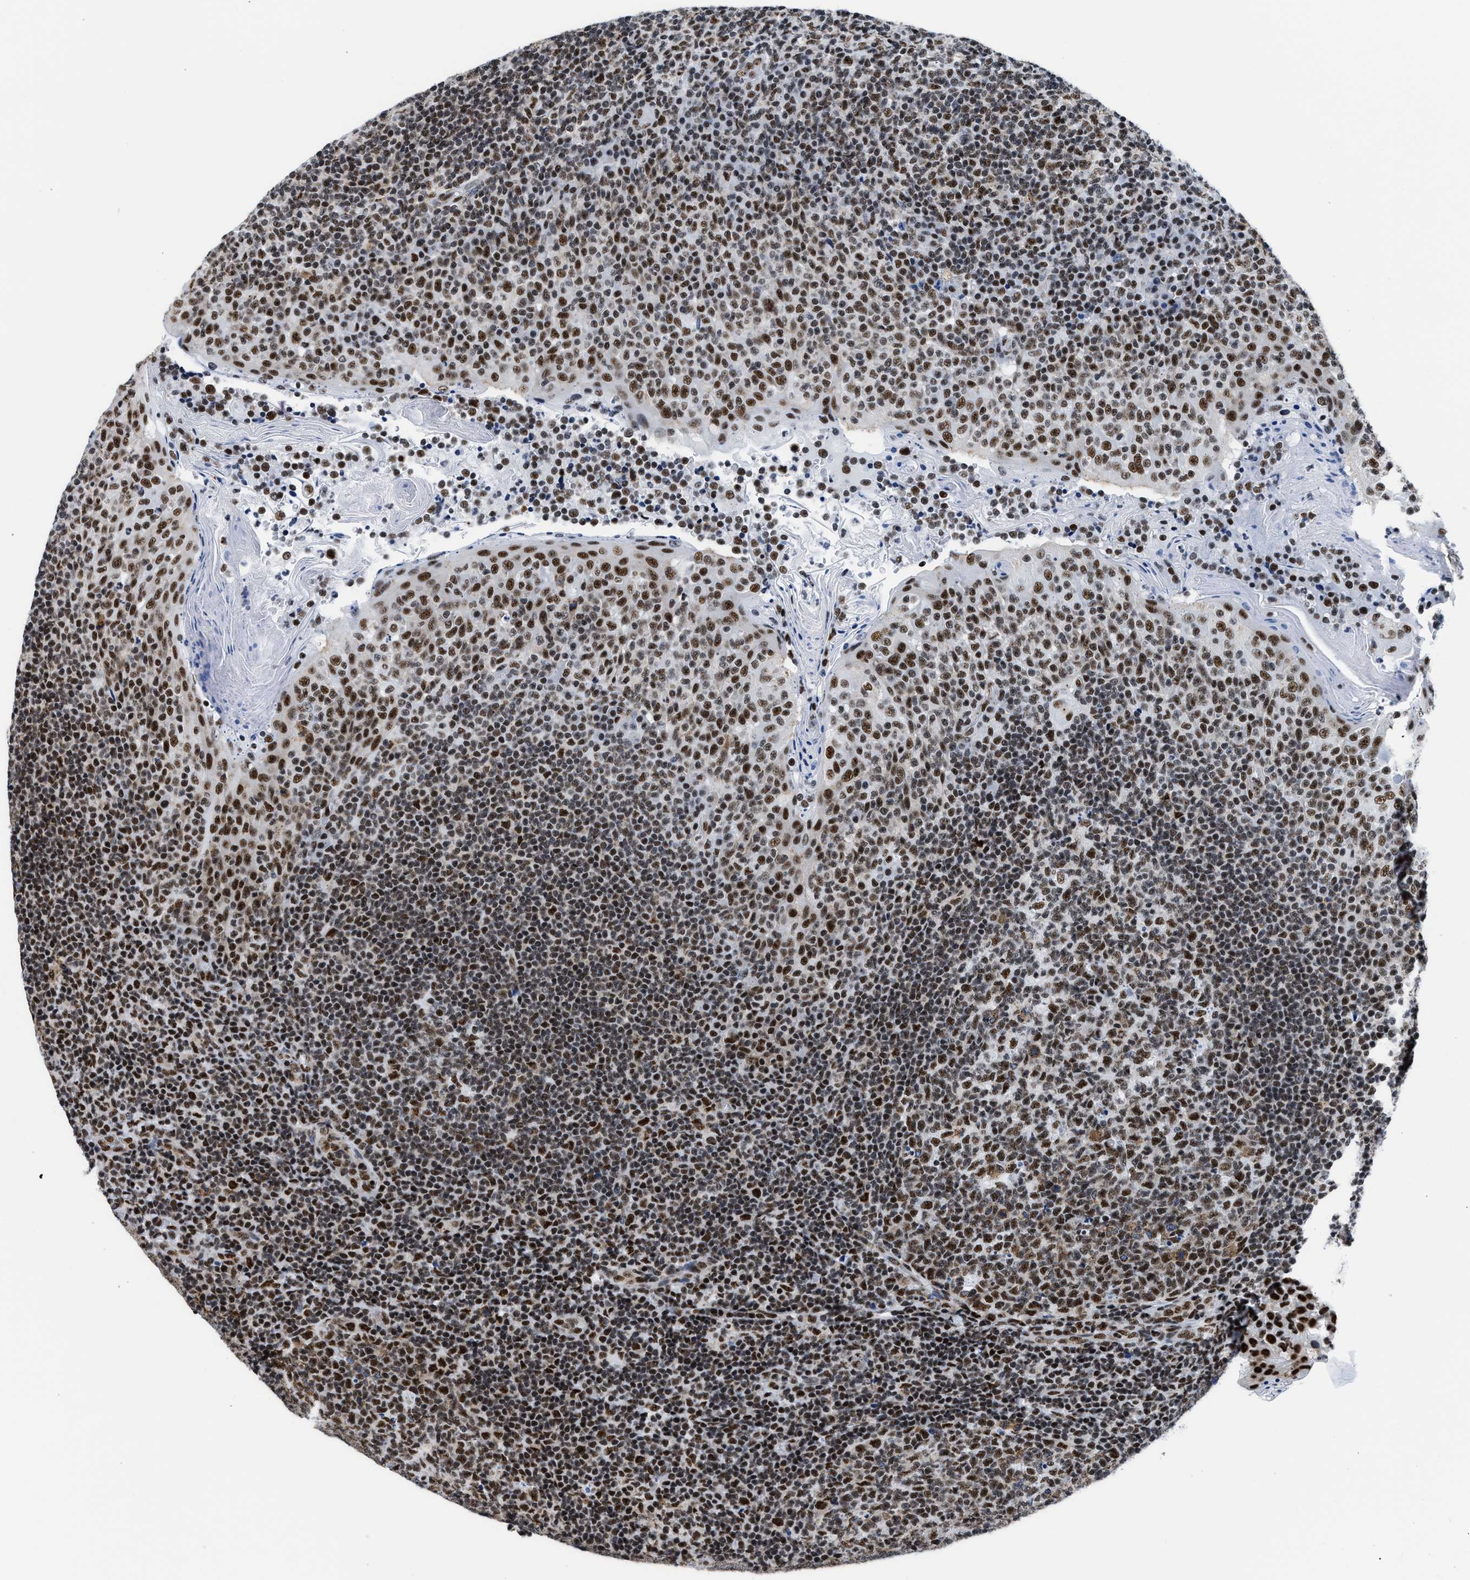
{"staining": {"intensity": "strong", "quantity": ">75%", "location": "nuclear"}, "tissue": "tonsil", "cell_type": "Germinal center cells", "image_type": "normal", "snomed": [{"axis": "morphology", "description": "Normal tissue, NOS"}, {"axis": "topography", "description": "Tonsil"}], "caption": "High-magnification brightfield microscopy of unremarkable tonsil stained with DAB (3,3'-diaminobenzidine) (brown) and counterstained with hematoxylin (blue). germinal center cells exhibit strong nuclear positivity is appreciated in about>75% of cells. The staining is performed using DAB (3,3'-diaminobenzidine) brown chromogen to label protein expression. The nuclei are counter-stained blue using hematoxylin.", "gene": "RBM8A", "patient": {"sex": "female", "age": 19}}